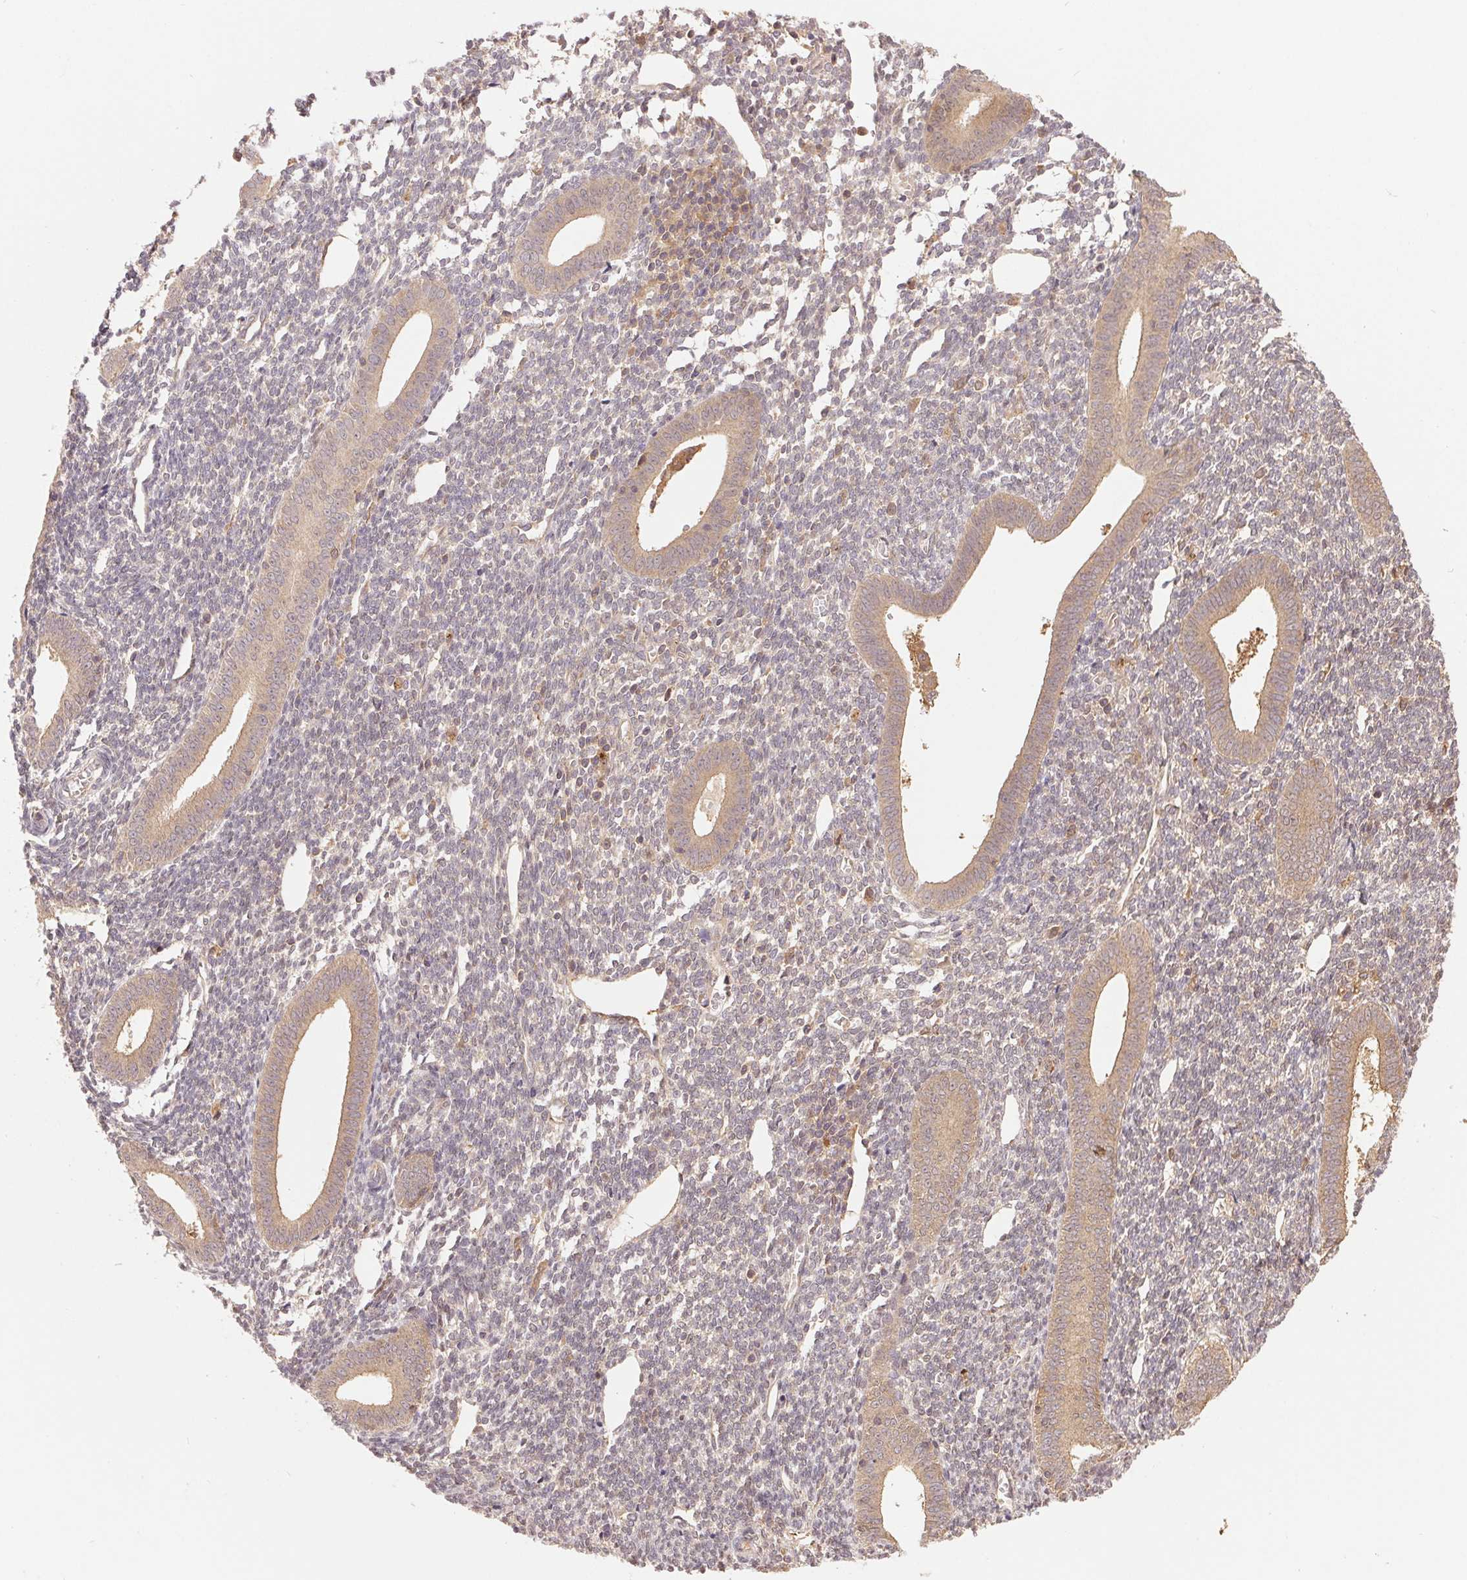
{"staining": {"intensity": "negative", "quantity": "none", "location": "none"}, "tissue": "endometrium", "cell_type": "Cells in endometrial stroma", "image_type": "normal", "snomed": [{"axis": "morphology", "description": "Normal tissue, NOS"}, {"axis": "topography", "description": "Endometrium"}], "caption": "Immunohistochemical staining of unremarkable human endometrium reveals no significant staining in cells in endometrial stroma.", "gene": "GDI1", "patient": {"sex": "female", "age": 25}}